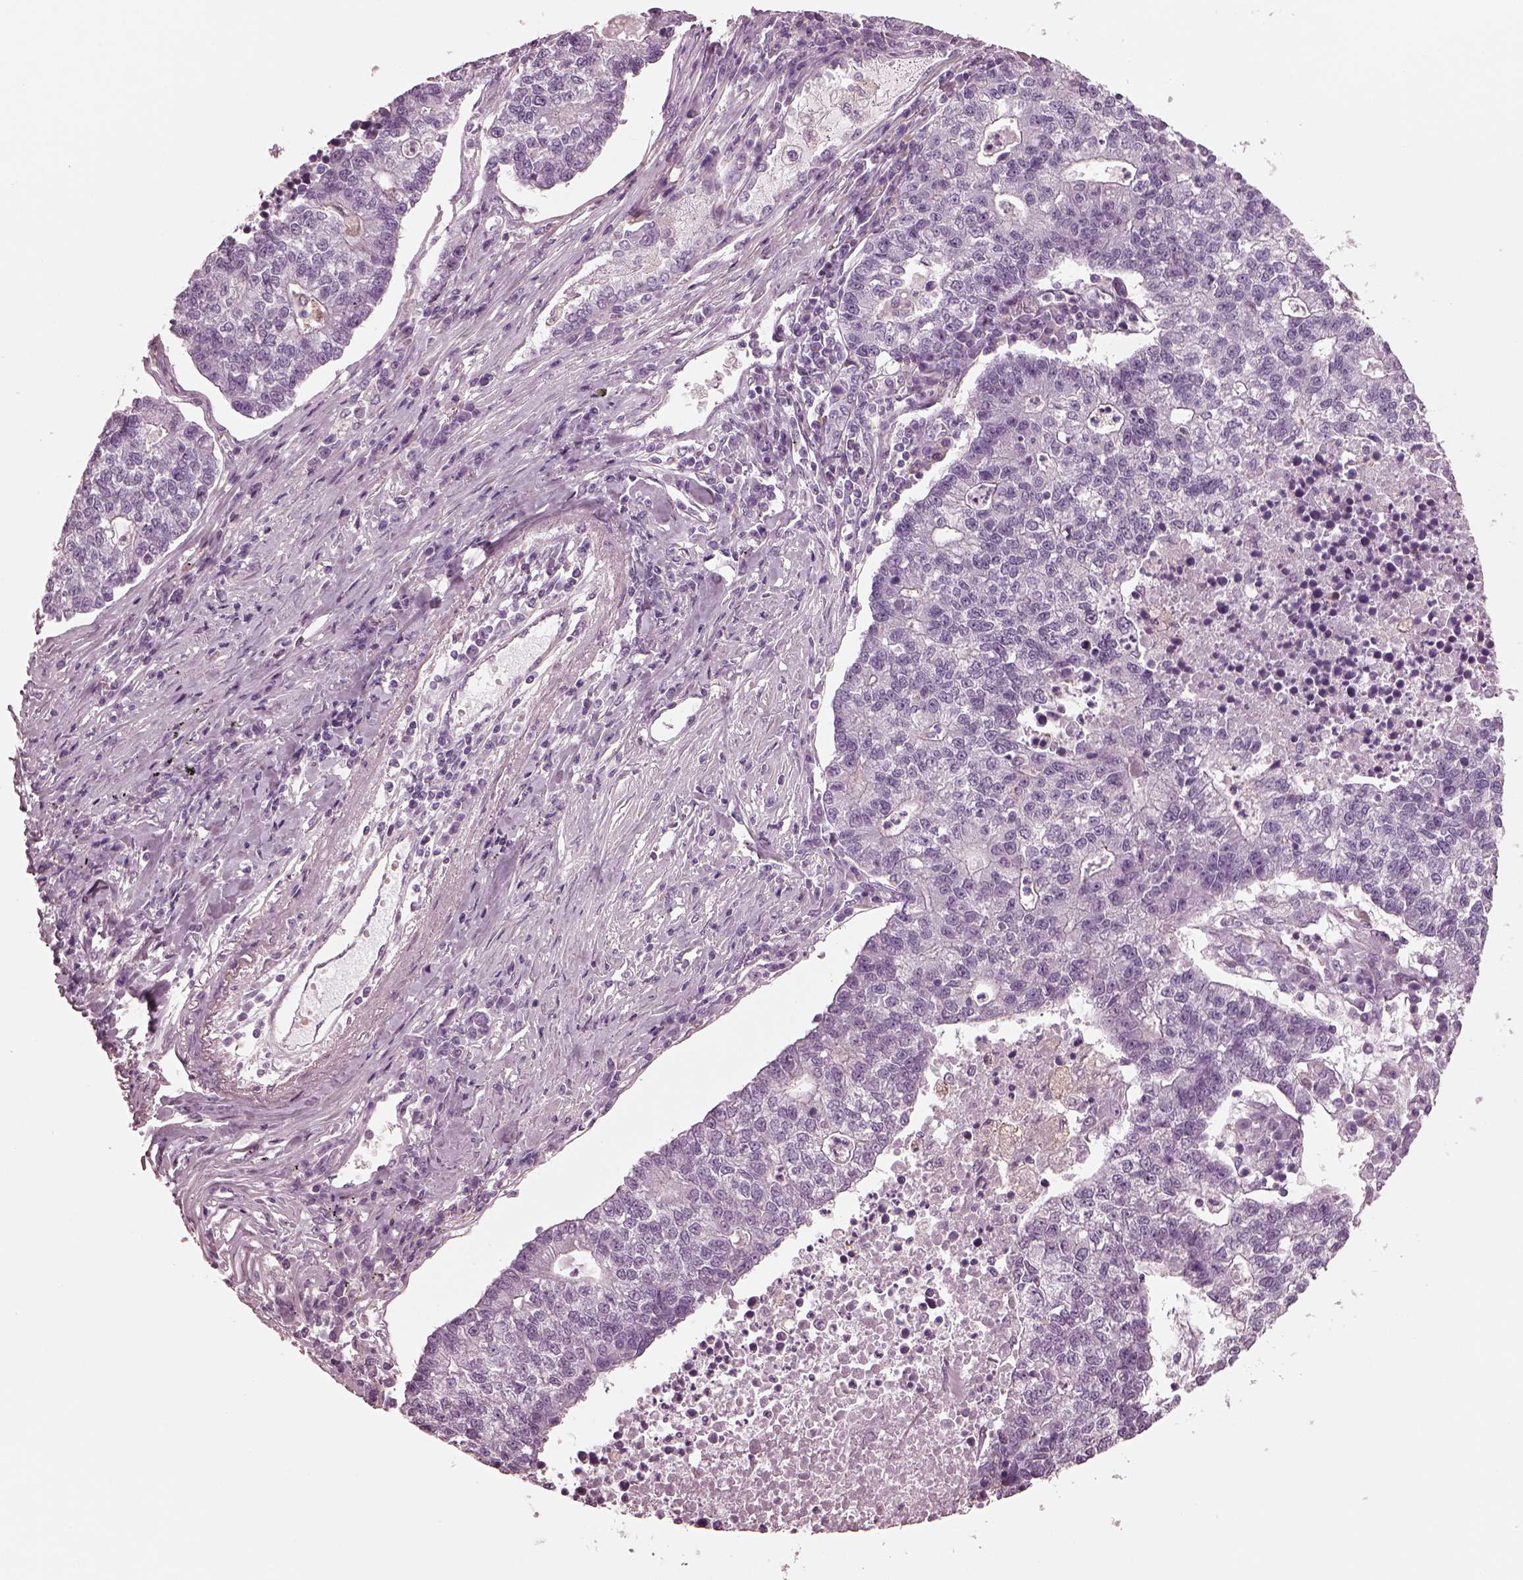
{"staining": {"intensity": "negative", "quantity": "none", "location": "none"}, "tissue": "lung cancer", "cell_type": "Tumor cells", "image_type": "cancer", "snomed": [{"axis": "morphology", "description": "Adenocarcinoma, NOS"}, {"axis": "topography", "description": "Lung"}], "caption": "Immunohistochemistry photomicrograph of neoplastic tissue: lung cancer stained with DAB reveals no significant protein staining in tumor cells. (Immunohistochemistry, brightfield microscopy, high magnification).", "gene": "GDF11", "patient": {"sex": "male", "age": 57}}